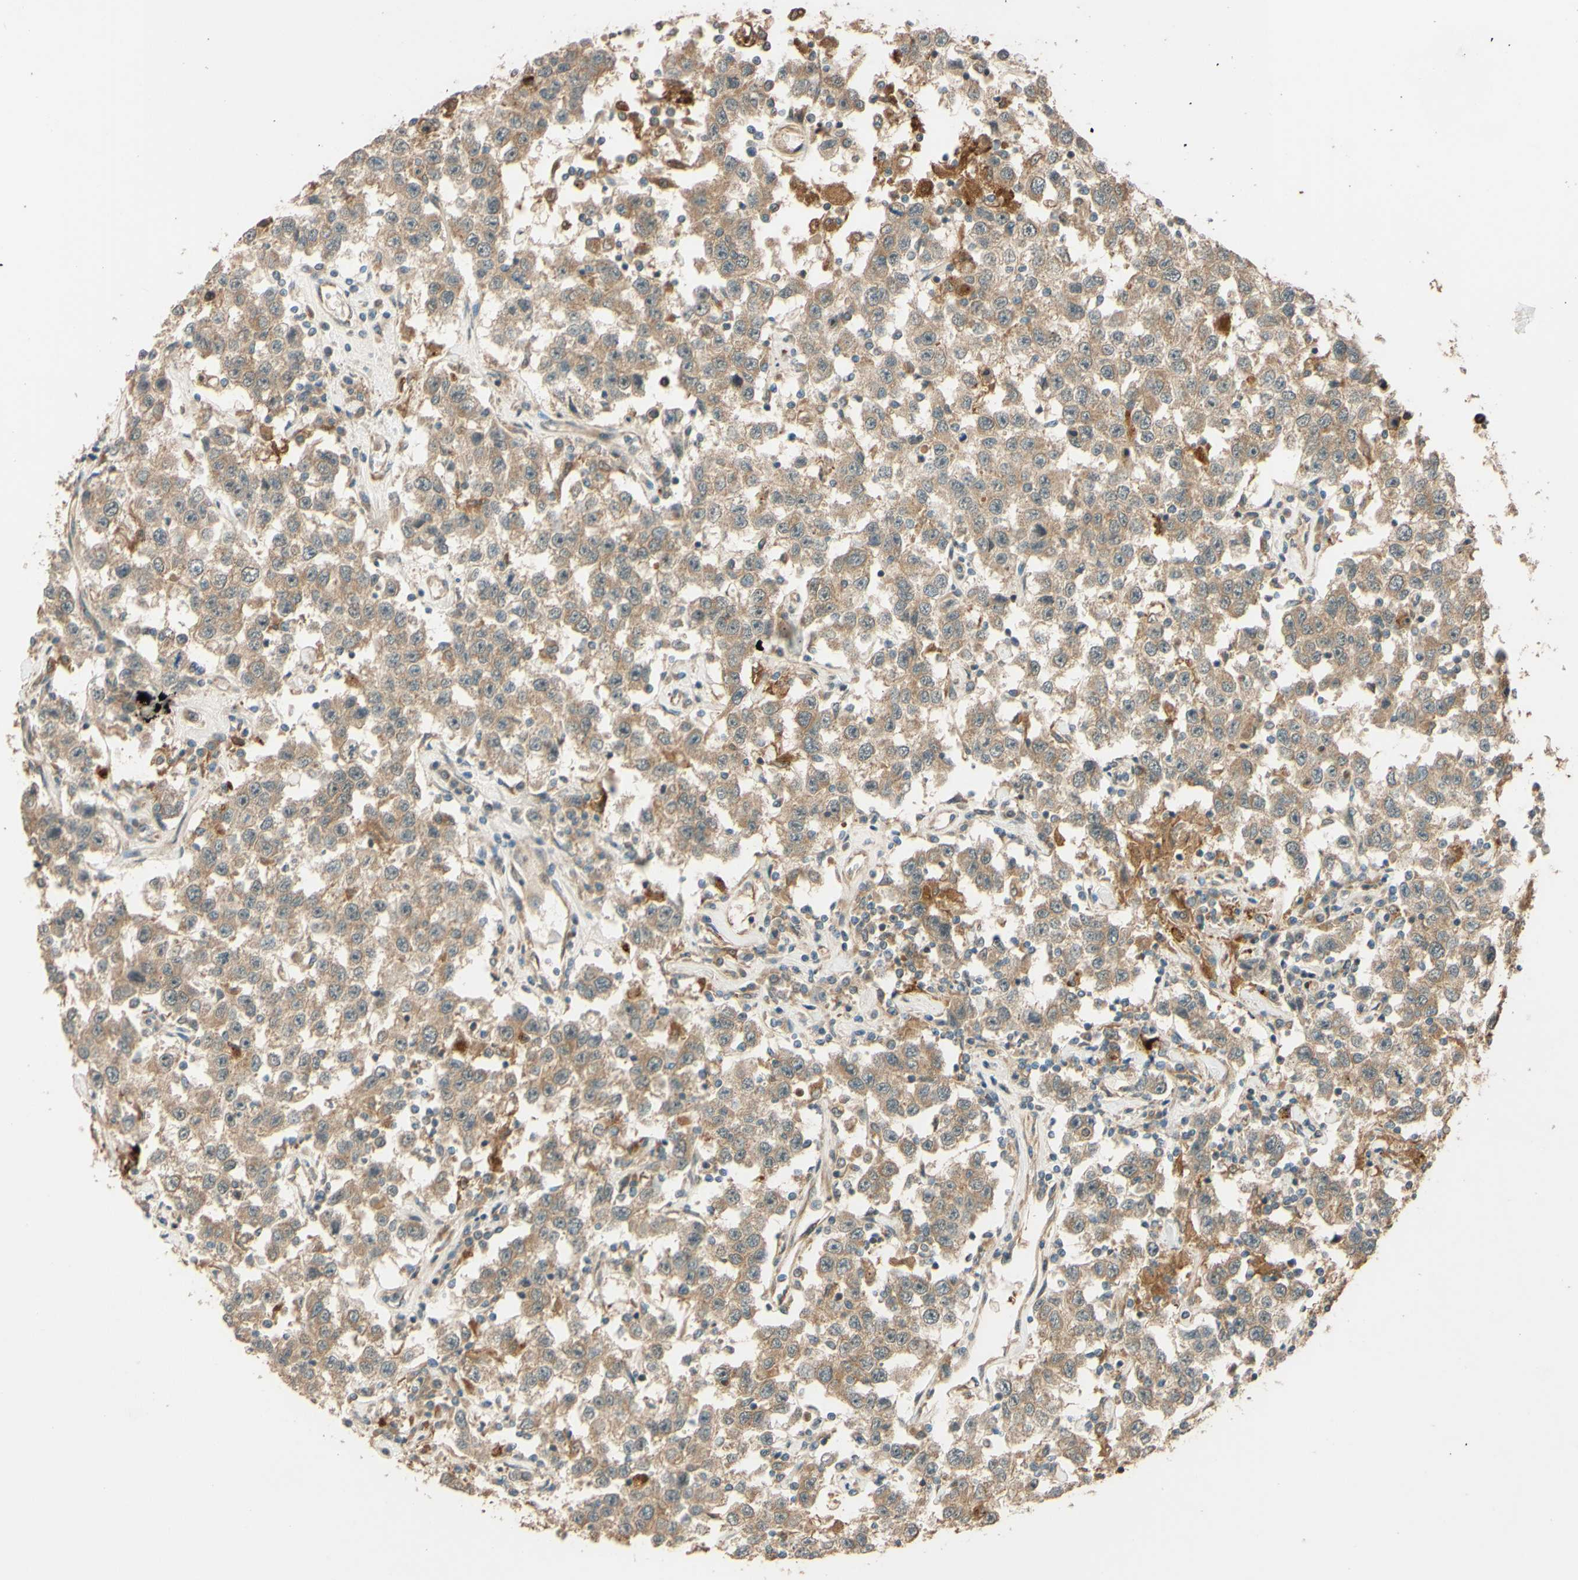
{"staining": {"intensity": "weak", "quantity": ">75%", "location": "cytoplasmic/membranous"}, "tissue": "testis cancer", "cell_type": "Tumor cells", "image_type": "cancer", "snomed": [{"axis": "morphology", "description": "Seminoma, NOS"}, {"axis": "topography", "description": "Testis"}], "caption": "There is low levels of weak cytoplasmic/membranous staining in tumor cells of testis cancer (seminoma), as demonstrated by immunohistochemical staining (brown color).", "gene": "RNF19A", "patient": {"sex": "male", "age": 41}}